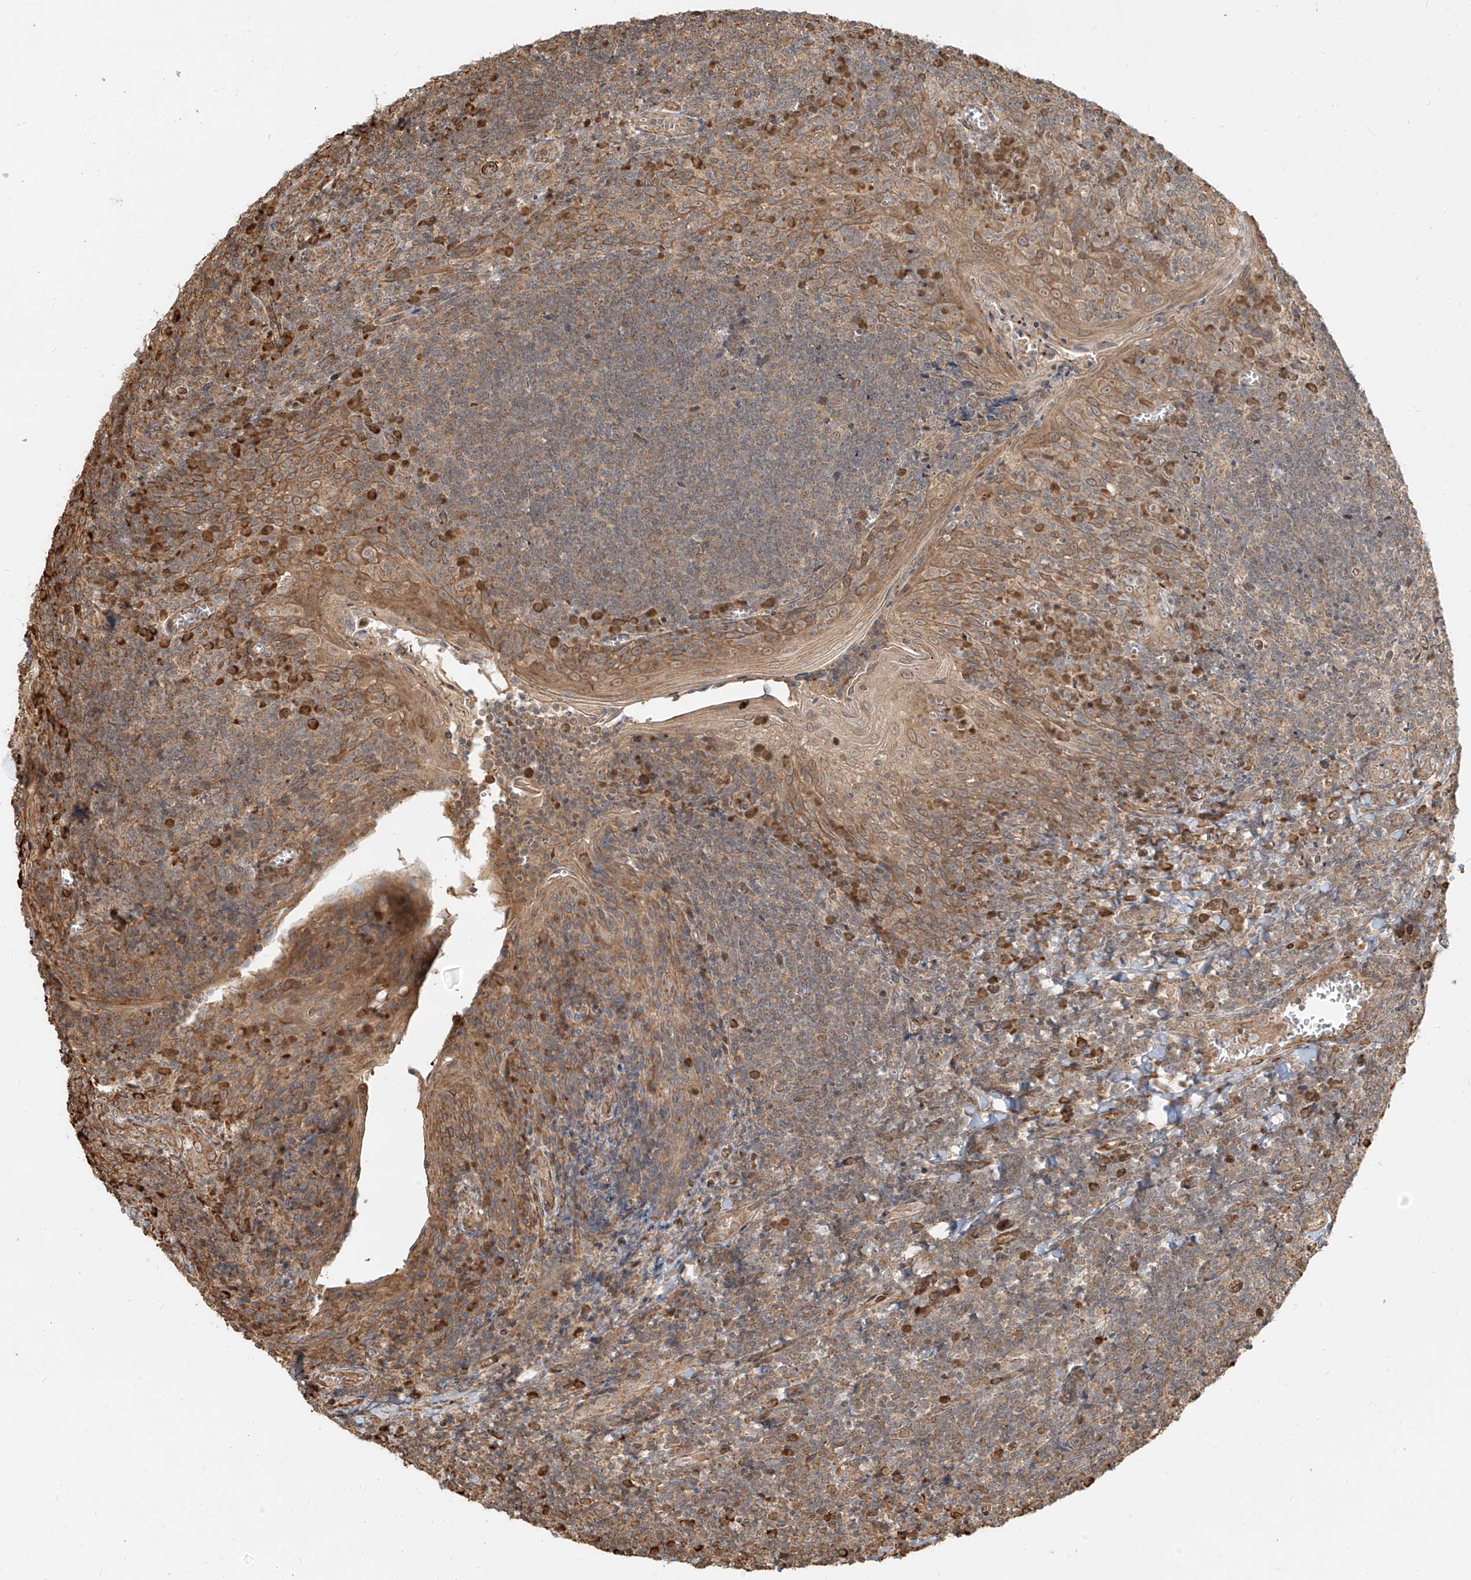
{"staining": {"intensity": "weak", "quantity": "25%-75%", "location": "cytoplasmic/membranous"}, "tissue": "tonsil", "cell_type": "Germinal center cells", "image_type": "normal", "snomed": [{"axis": "morphology", "description": "Normal tissue, NOS"}, {"axis": "topography", "description": "Tonsil"}], "caption": "Brown immunohistochemical staining in unremarkable human tonsil shows weak cytoplasmic/membranous positivity in approximately 25%-75% of germinal center cells. (Stains: DAB (3,3'-diaminobenzidine) in brown, nuclei in blue, Microscopy: brightfield microscopy at high magnification).", "gene": "UBE2K", "patient": {"sex": "male", "age": 27}}